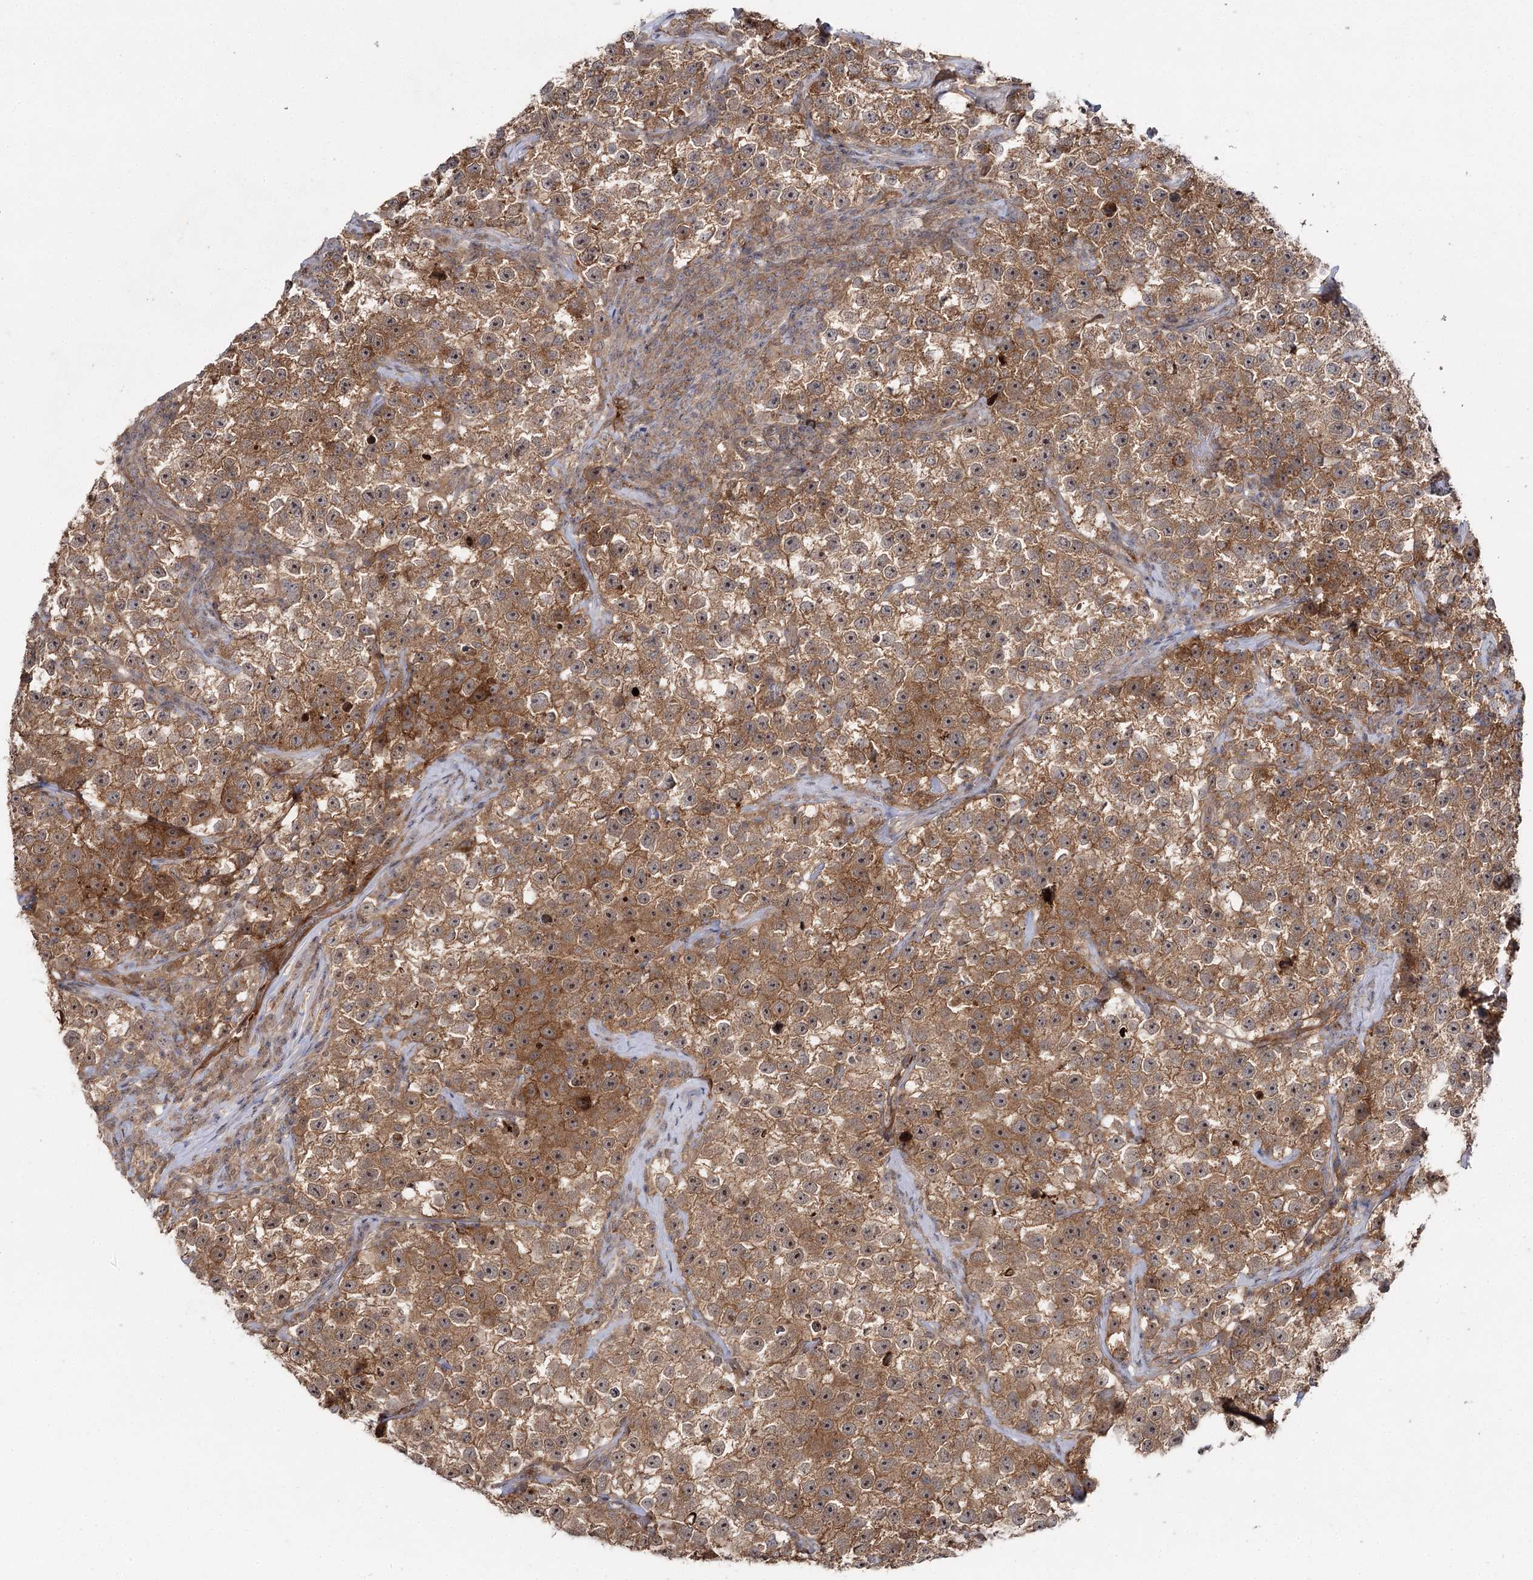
{"staining": {"intensity": "moderate", "quantity": ">75%", "location": "cytoplasmic/membranous"}, "tissue": "testis cancer", "cell_type": "Tumor cells", "image_type": "cancer", "snomed": [{"axis": "morphology", "description": "Seminoma, NOS"}, {"axis": "topography", "description": "Testis"}], "caption": "Immunohistochemistry photomicrograph of testis seminoma stained for a protein (brown), which reveals medium levels of moderate cytoplasmic/membranous expression in approximately >75% of tumor cells.", "gene": "WDR44", "patient": {"sex": "male", "age": 22}}